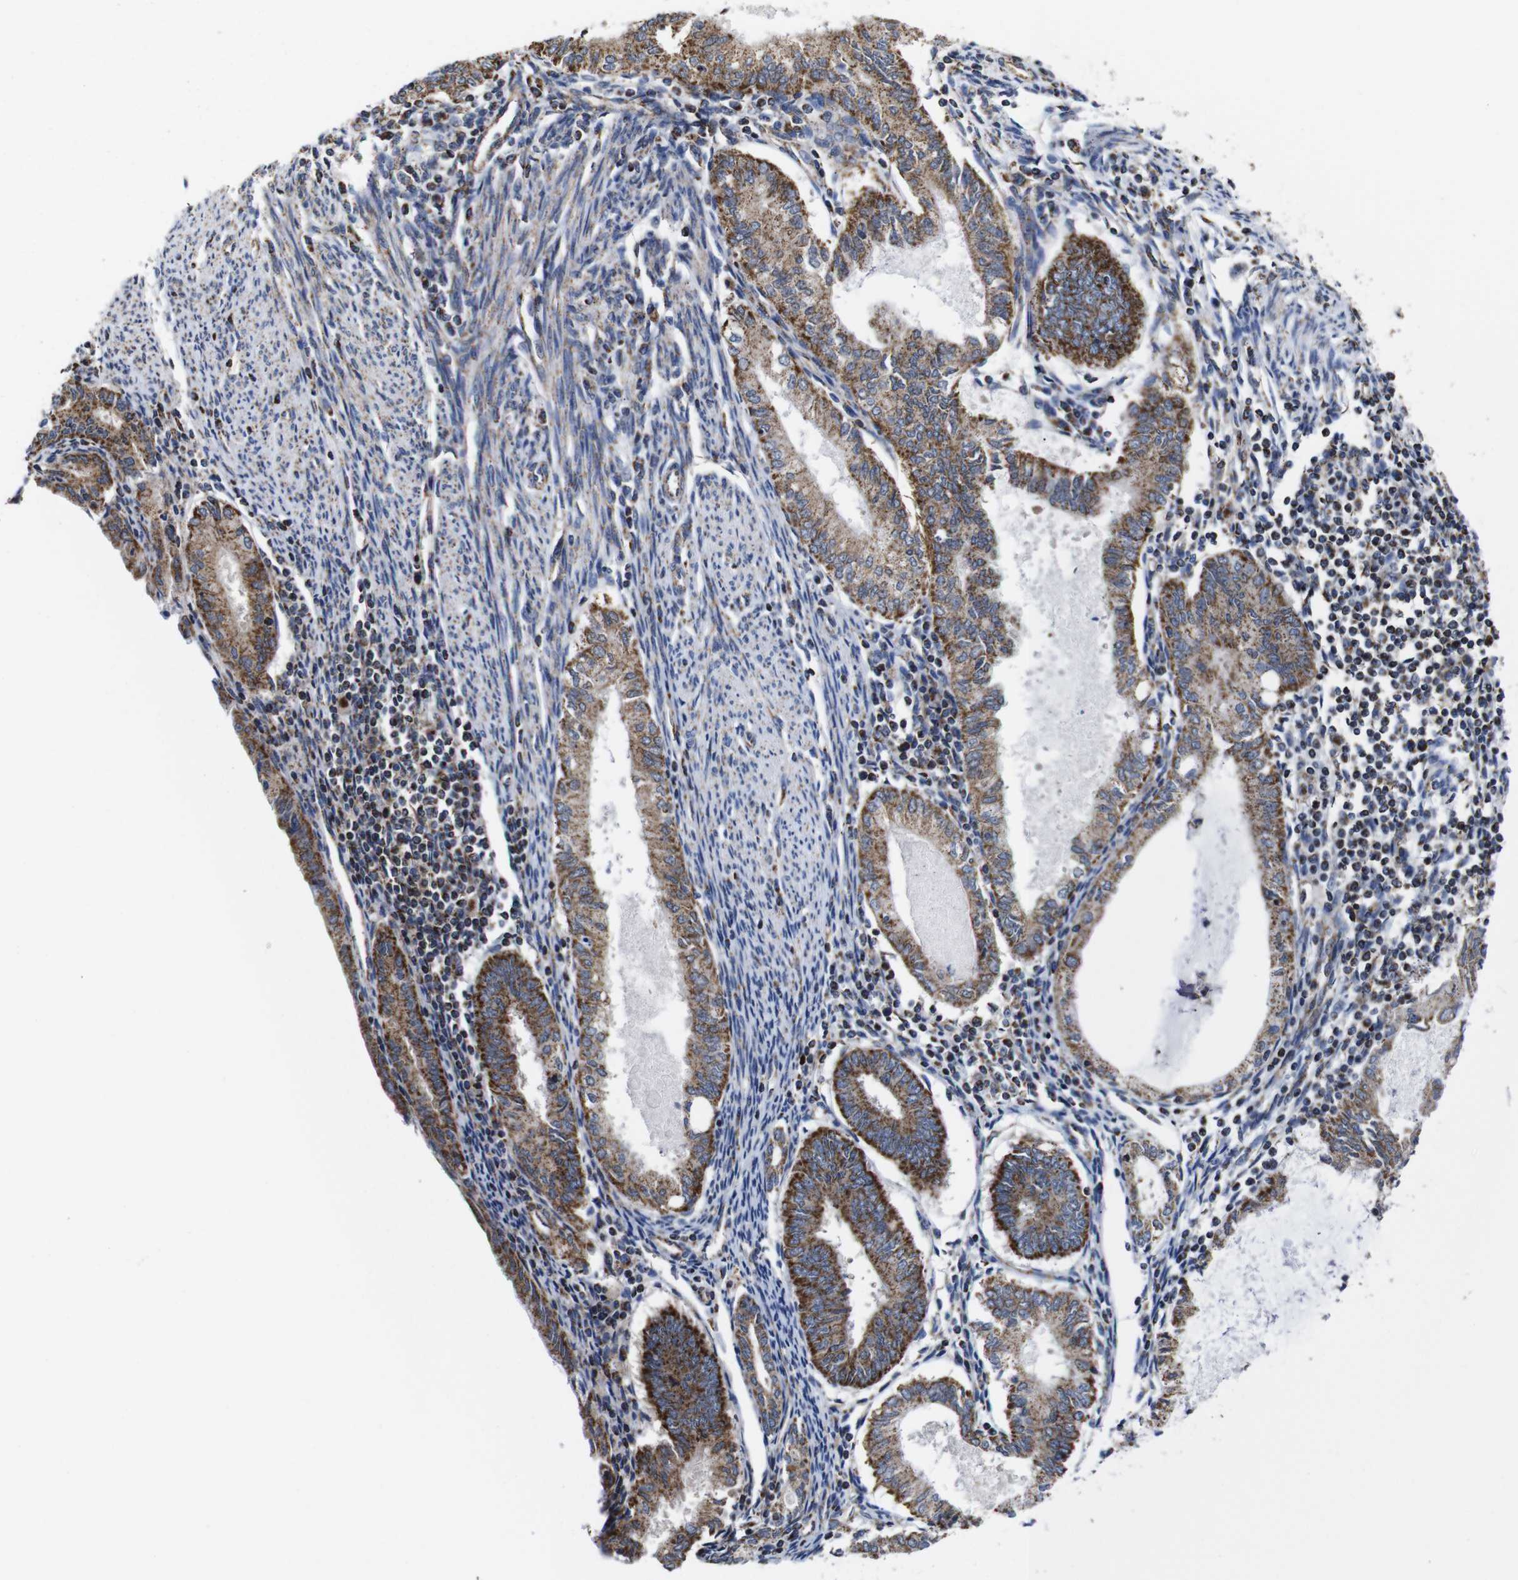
{"staining": {"intensity": "strong", "quantity": "25%-75%", "location": "cytoplasmic/membranous"}, "tissue": "endometrial cancer", "cell_type": "Tumor cells", "image_type": "cancer", "snomed": [{"axis": "morphology", "description": "Adenocarcinoma, NOS"}, {"axis": "topography", "description": "Endometrium"}], "caption": "About 25%-75% of tumor cells in adenocarcinoma (endometrial) reveal strong cytoplasmic/membranous protein positivity as visualized by brown immunohistochemical staining.", "gene": "C17orf80", "patient": {"sex": "female", "age": 86}}